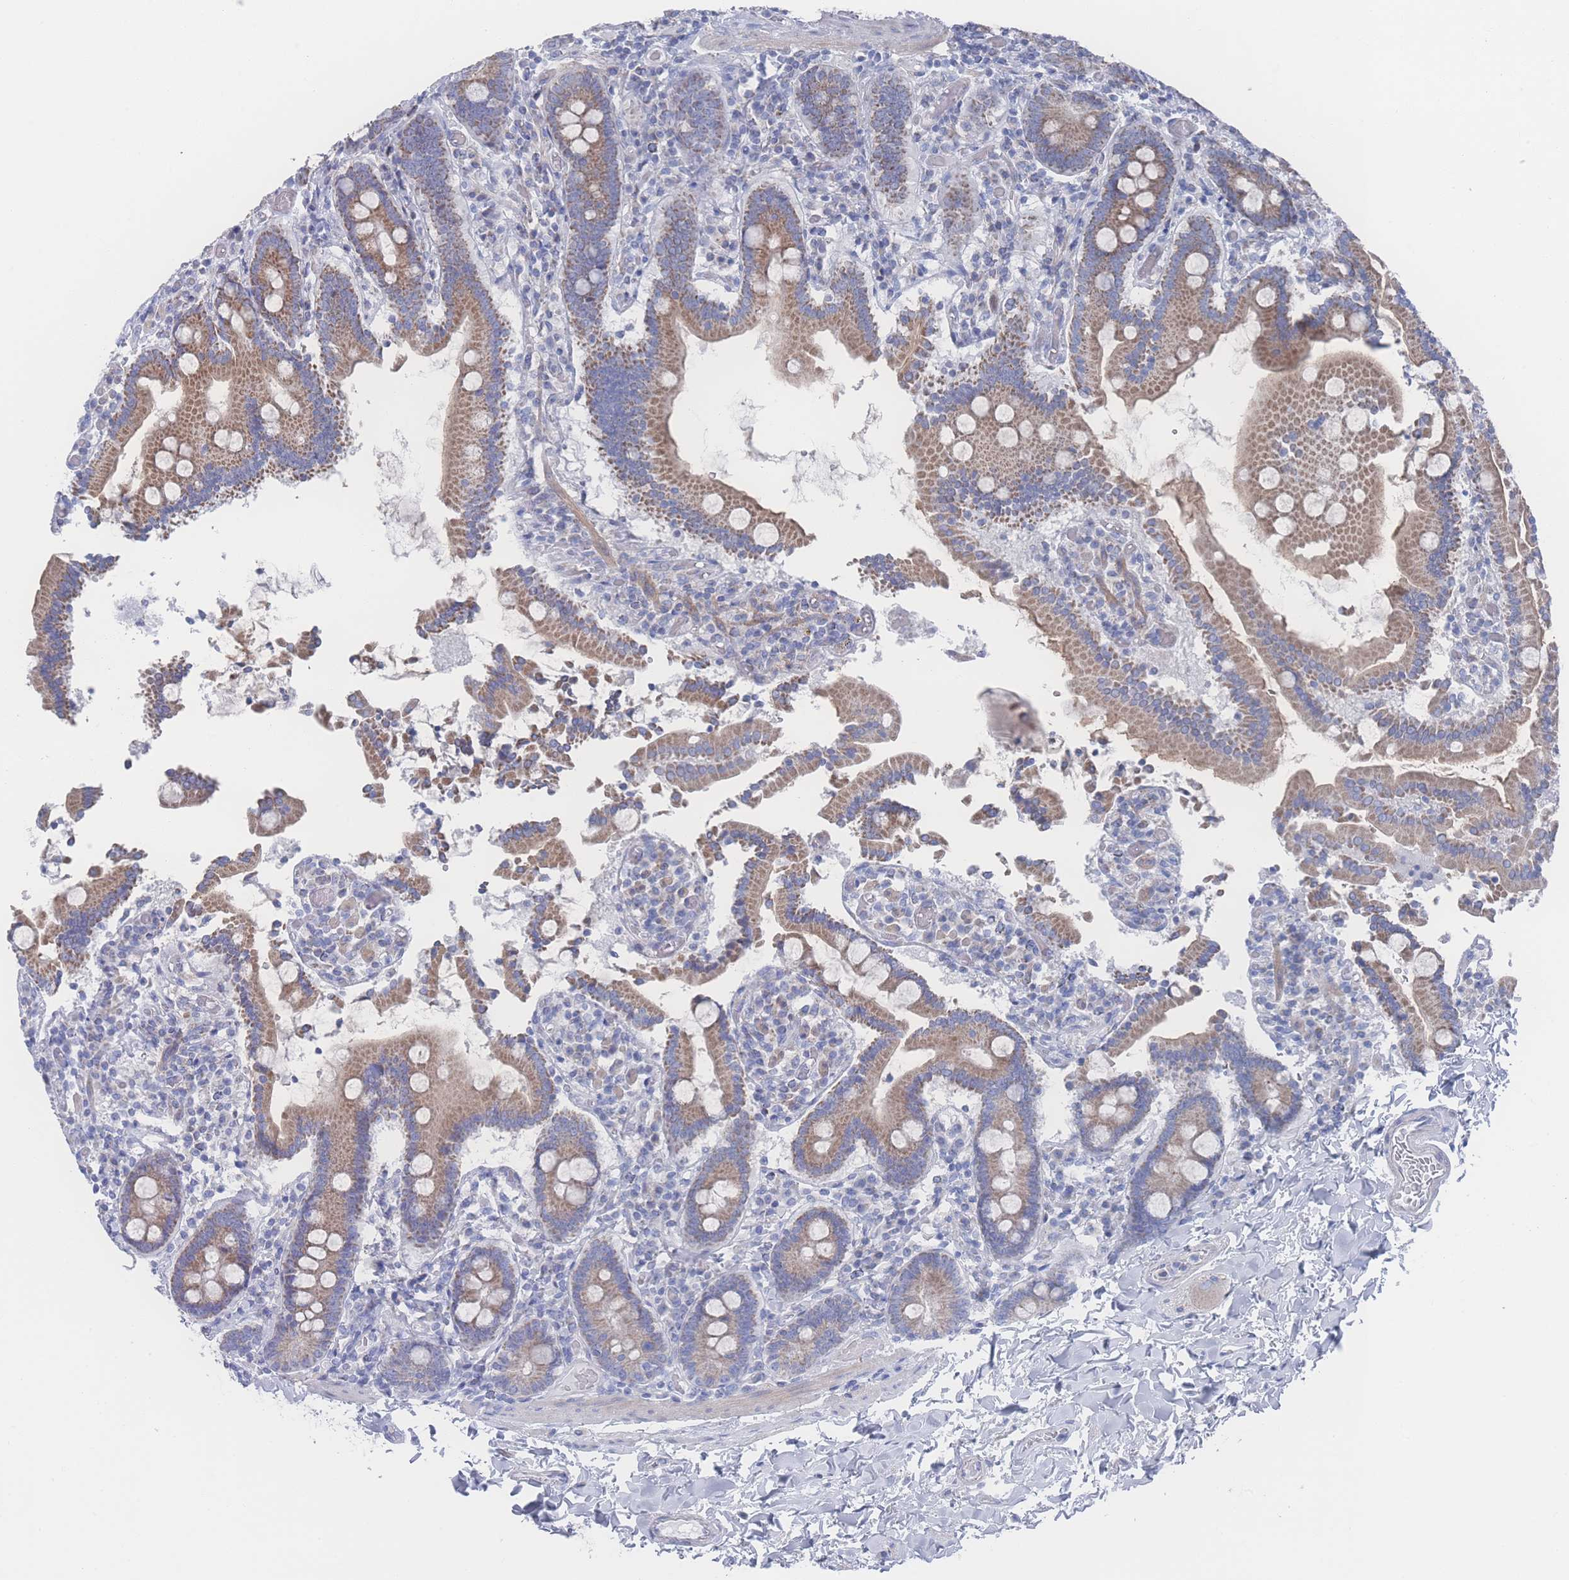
{"staining": {"intensity": "moderate", "quantity": ">75%", "location": "cytoplasmic/membranous"}, "tissue": "duodenum", "cell_type": "Glandular cells", "image_type": "normal", "snomed": [{"axis": "morphology", "description": "Normal tissue, NOS"}, {"axis": "topography", "description": "Duodenum"}], "caption": "This histopathology image displays immunohistochemistry staining of normal human duodenum, with medium moderate cytoplasmic/membranous positivity in about >75% of glandular cells.", "gene": "SNPH", "patient": {"sex": "male", "age": 55}}